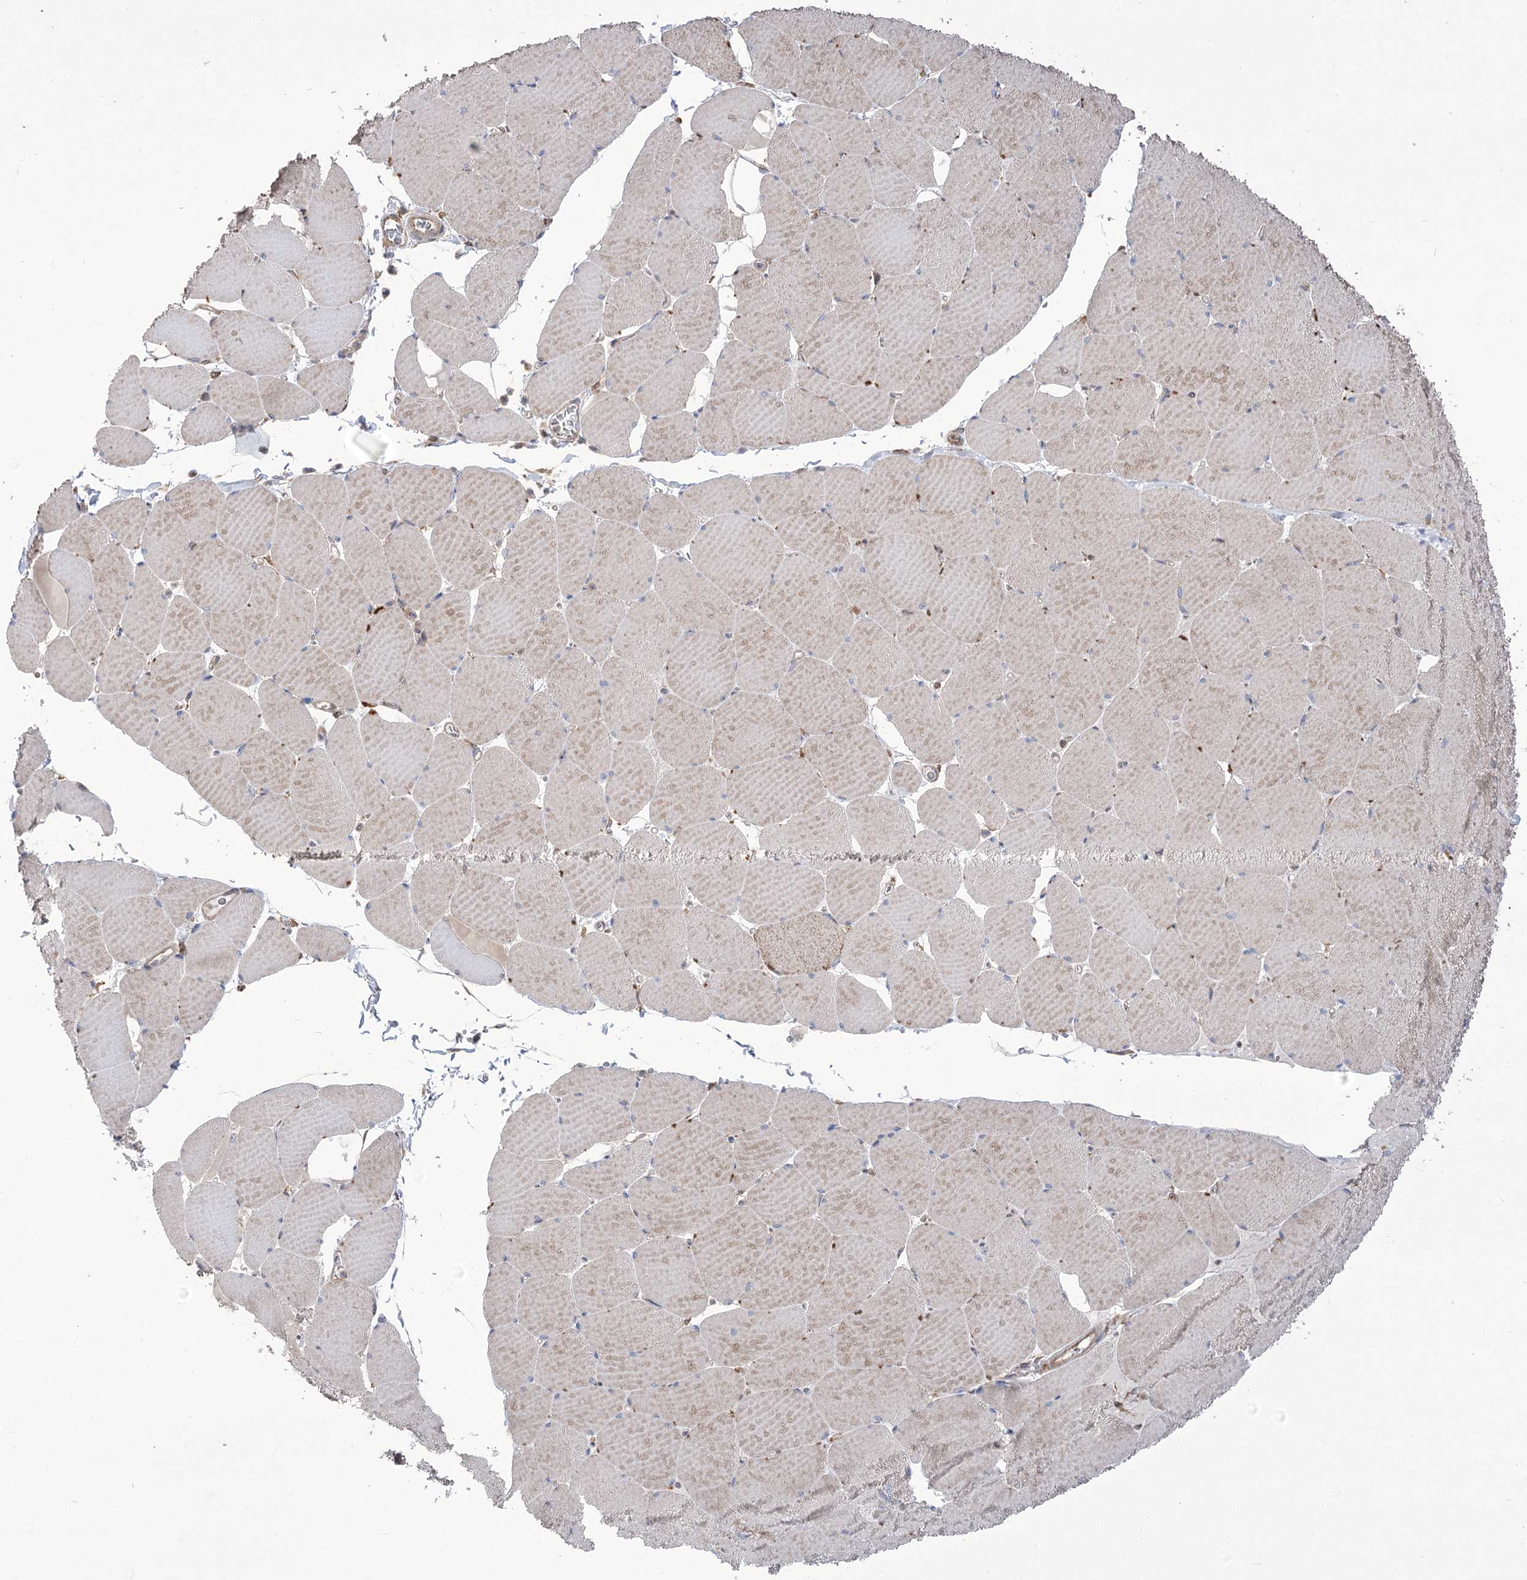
{"staining": {"intensity": "weak", "quantity": "<25%", "location": "cytoplasmic/membranous"}, "tissue": "skeletal muscle", "cell_type": "Myocytes", "image_type": "normal", "snomed": [{"axis": "morphology", "description": "Normal tissue, NOS"}, {"axis": "topography", "description": "Skeletal muscle"}, {"axis": "topography", "description": "Head-Neck"}], "caption": "Immunohistochemistry of benign skeletal muscle shows no positivity in myocytes. The staining is performed using DAB (3,3'-diaminobenzidine) brown chromogen with nuclei counter-stained in using hematoxylin.", "gene": "XYLB", "patient": {"sex": "male", "age": 66}}